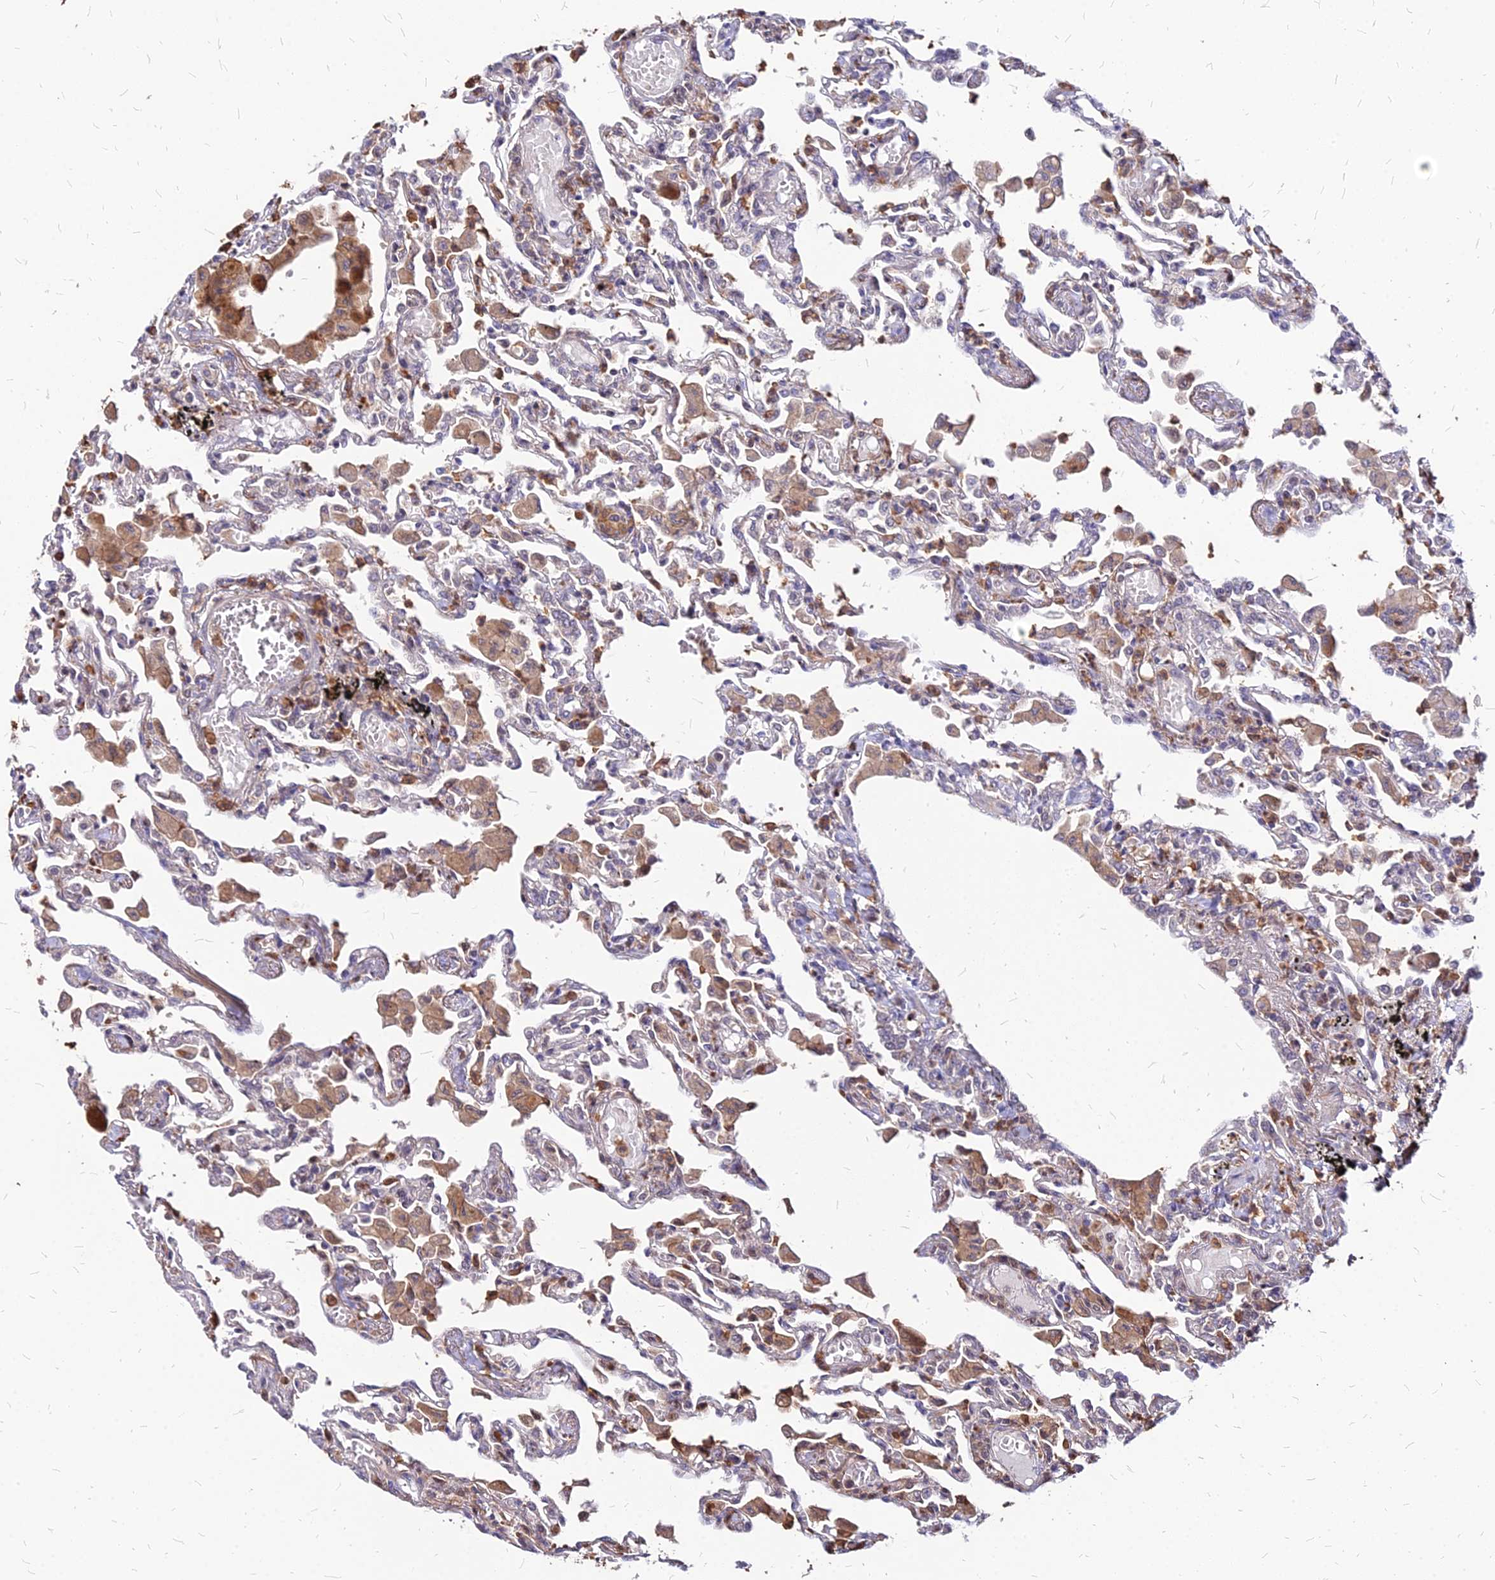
{"staining": {"intensity": "moderate", "quantity": "25%-75%", "location": "cytoplasmic/membranous"}, "tissue": "lung", "cell_type": "Alveolar cells", "image_type": "normal", "snomed": [{"axis": "morphology", "description": "Normal tissue, NOS"}, {"axis": "topography", "description": "Bronchus"}, {"axis": "topography", "description": "Lung"}], "caption": "DAB (3,3'-diaminobenzidine) immunohistochemical staining of benign lung demonstrates moderate cytoplasmic/membranous protein expression in approximately 25%-75% of alveolar cells.", "gene": "APBA3", "patient": {"sex": "female", "age": 49}}